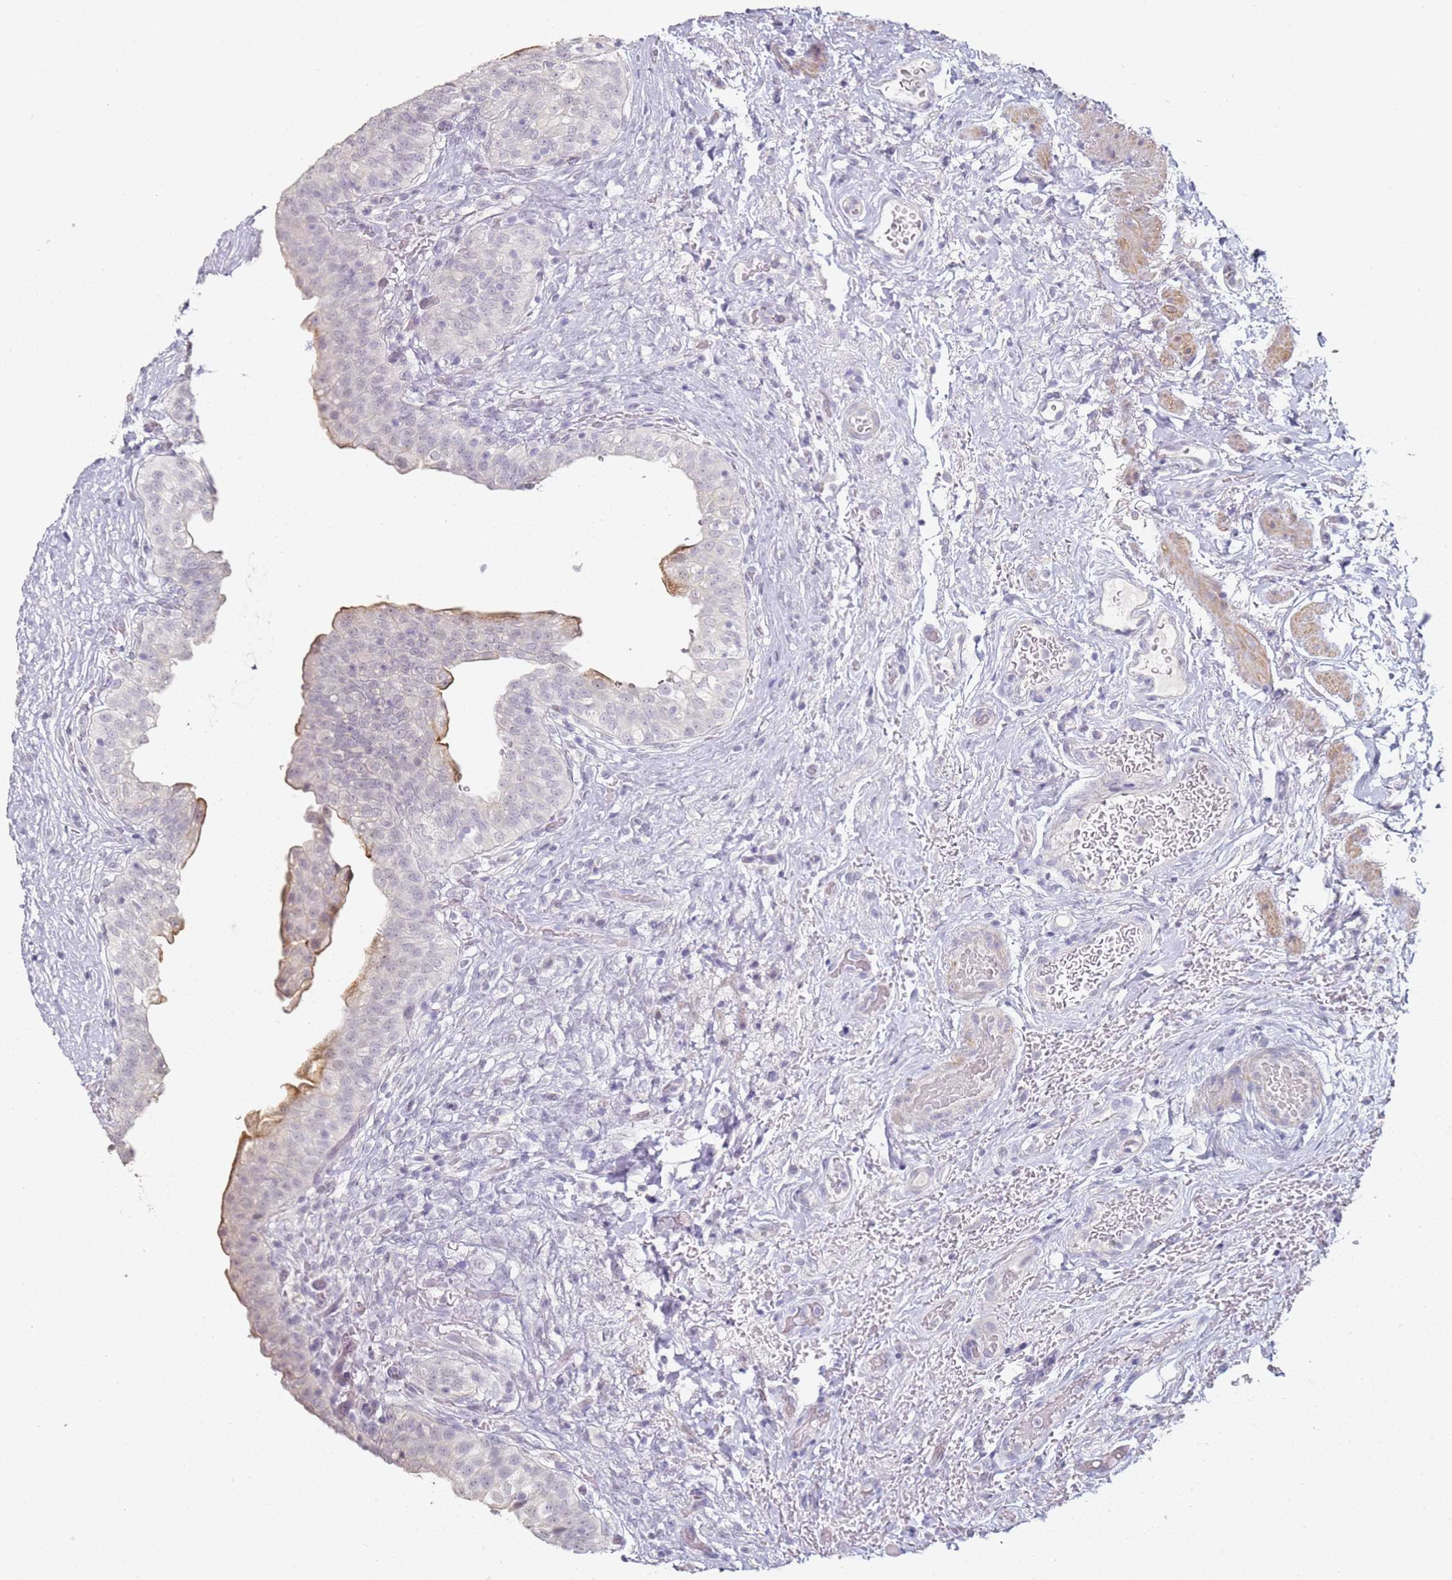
{"staining": {"intensity": "moderate", "quantity": "<25%", "location": "cytoplasmic/membranous"}, "tissue": "urinary bladder", "cell_type": "Urothelial cells", "image_type": "normal", "snomed": [{"axis": "morphology", "description": "Normal tissue, NOS"}, {"axis": "topography", "description": "Urinary bladder"}], "caption": "An immunohistochemistry photomicrograph of normal tissue is shown. Protein staining in brown labels moderate cytoplasmic/membranous positivity in urinary bladder within urothelial cells. The protein of interest is stained brown, and the nuclei are stained in blue (DAB (3,3'-diaminobenzidine) IHC with brightfield microscopy, high magnification).", "gene": "DNAH11", "patient": {"sex": "male", "age": 69}}